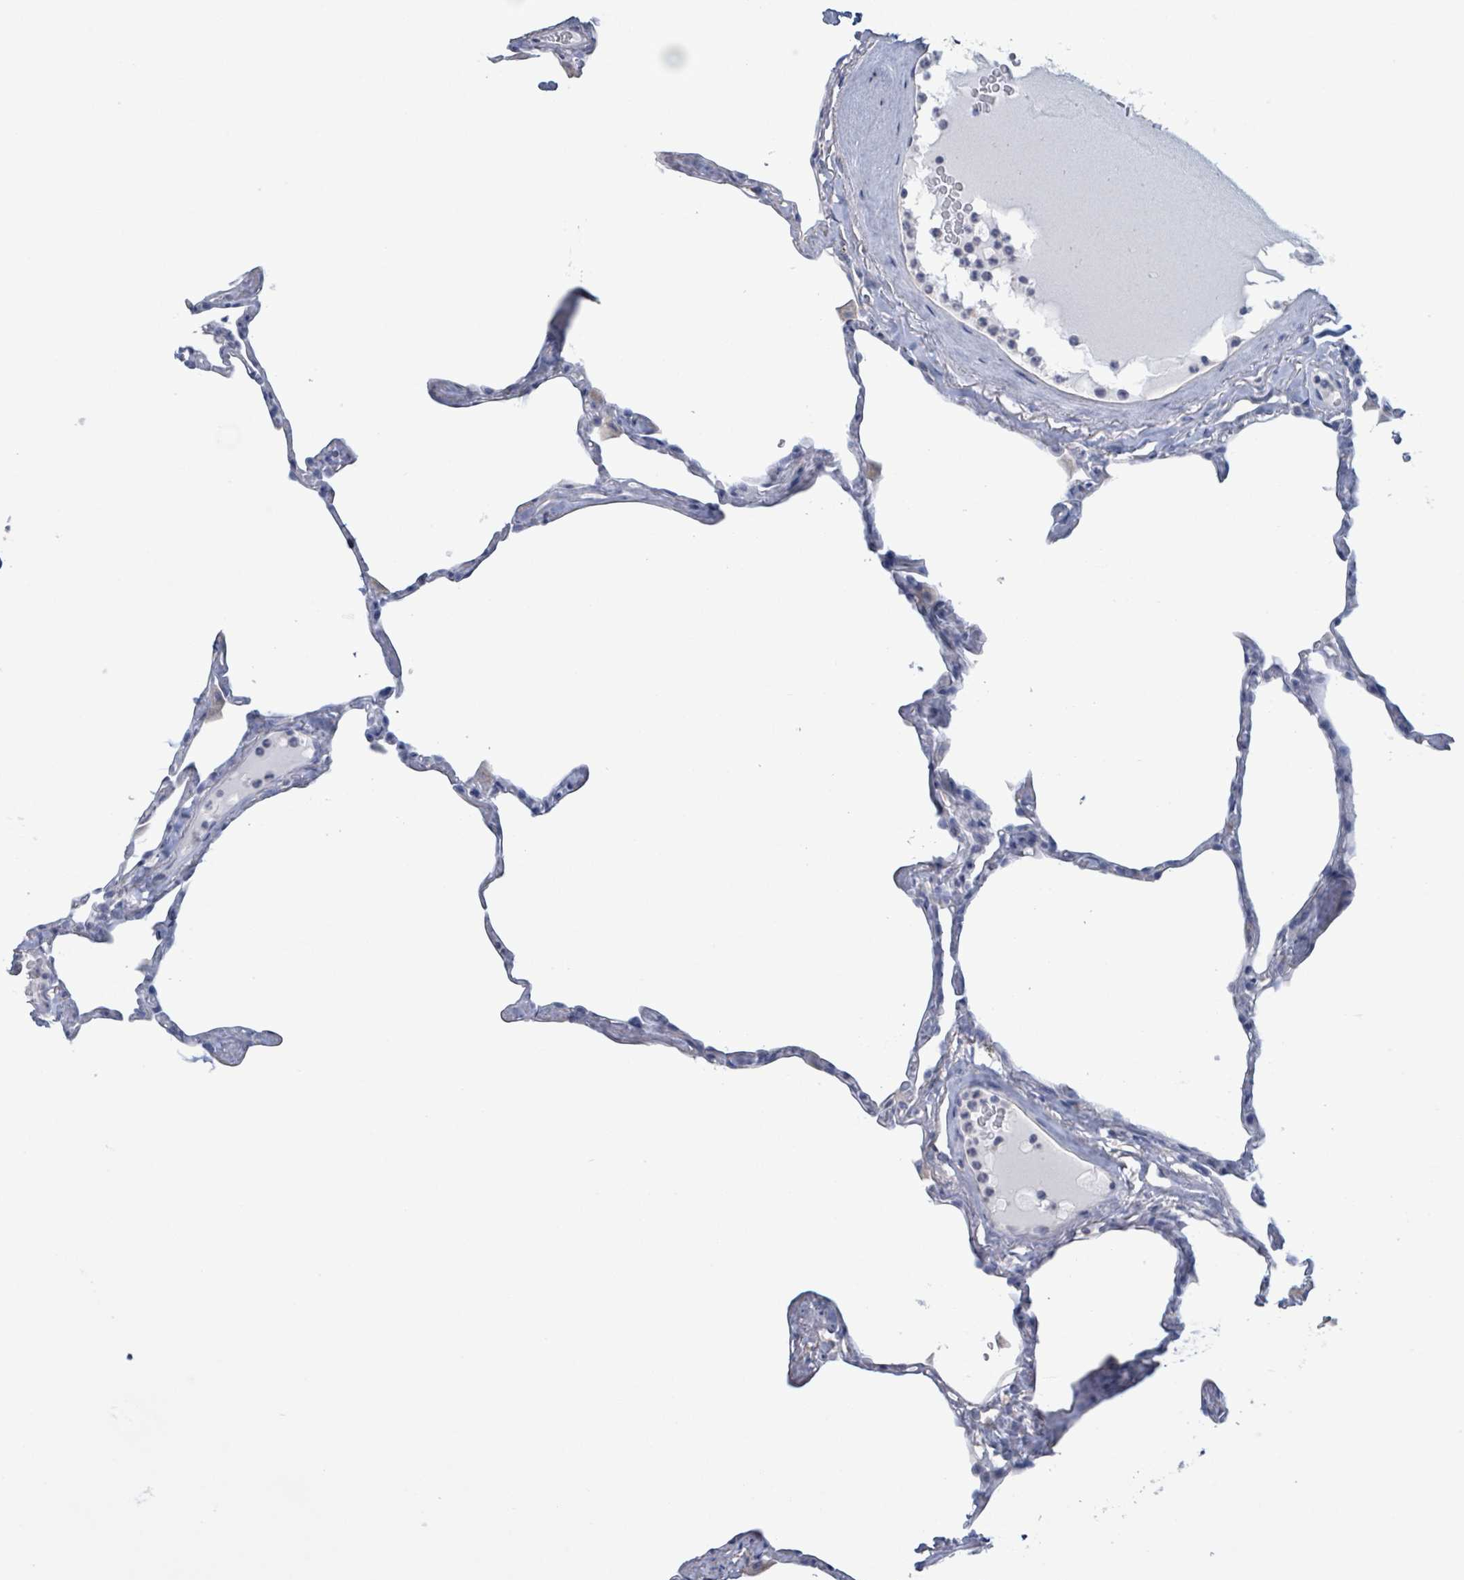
{"staining": {"intensity": "negative", "quantity": "none", "location": "none"}, "tissue": "lung", "cell_type": "Alveolar cells", "image_type": "normal", "snomed": [{"axis": "morphology", "description": "Normal tissue, NOS"}, {"axis": "topography", "description": "Lung"}], "caption": "DAB immunohistochemical staining of unremarkable human lung shows no significant expression in alveolar cells.", "gene": "CT45A10", "patient": {"sex": "male", "age": 65}}